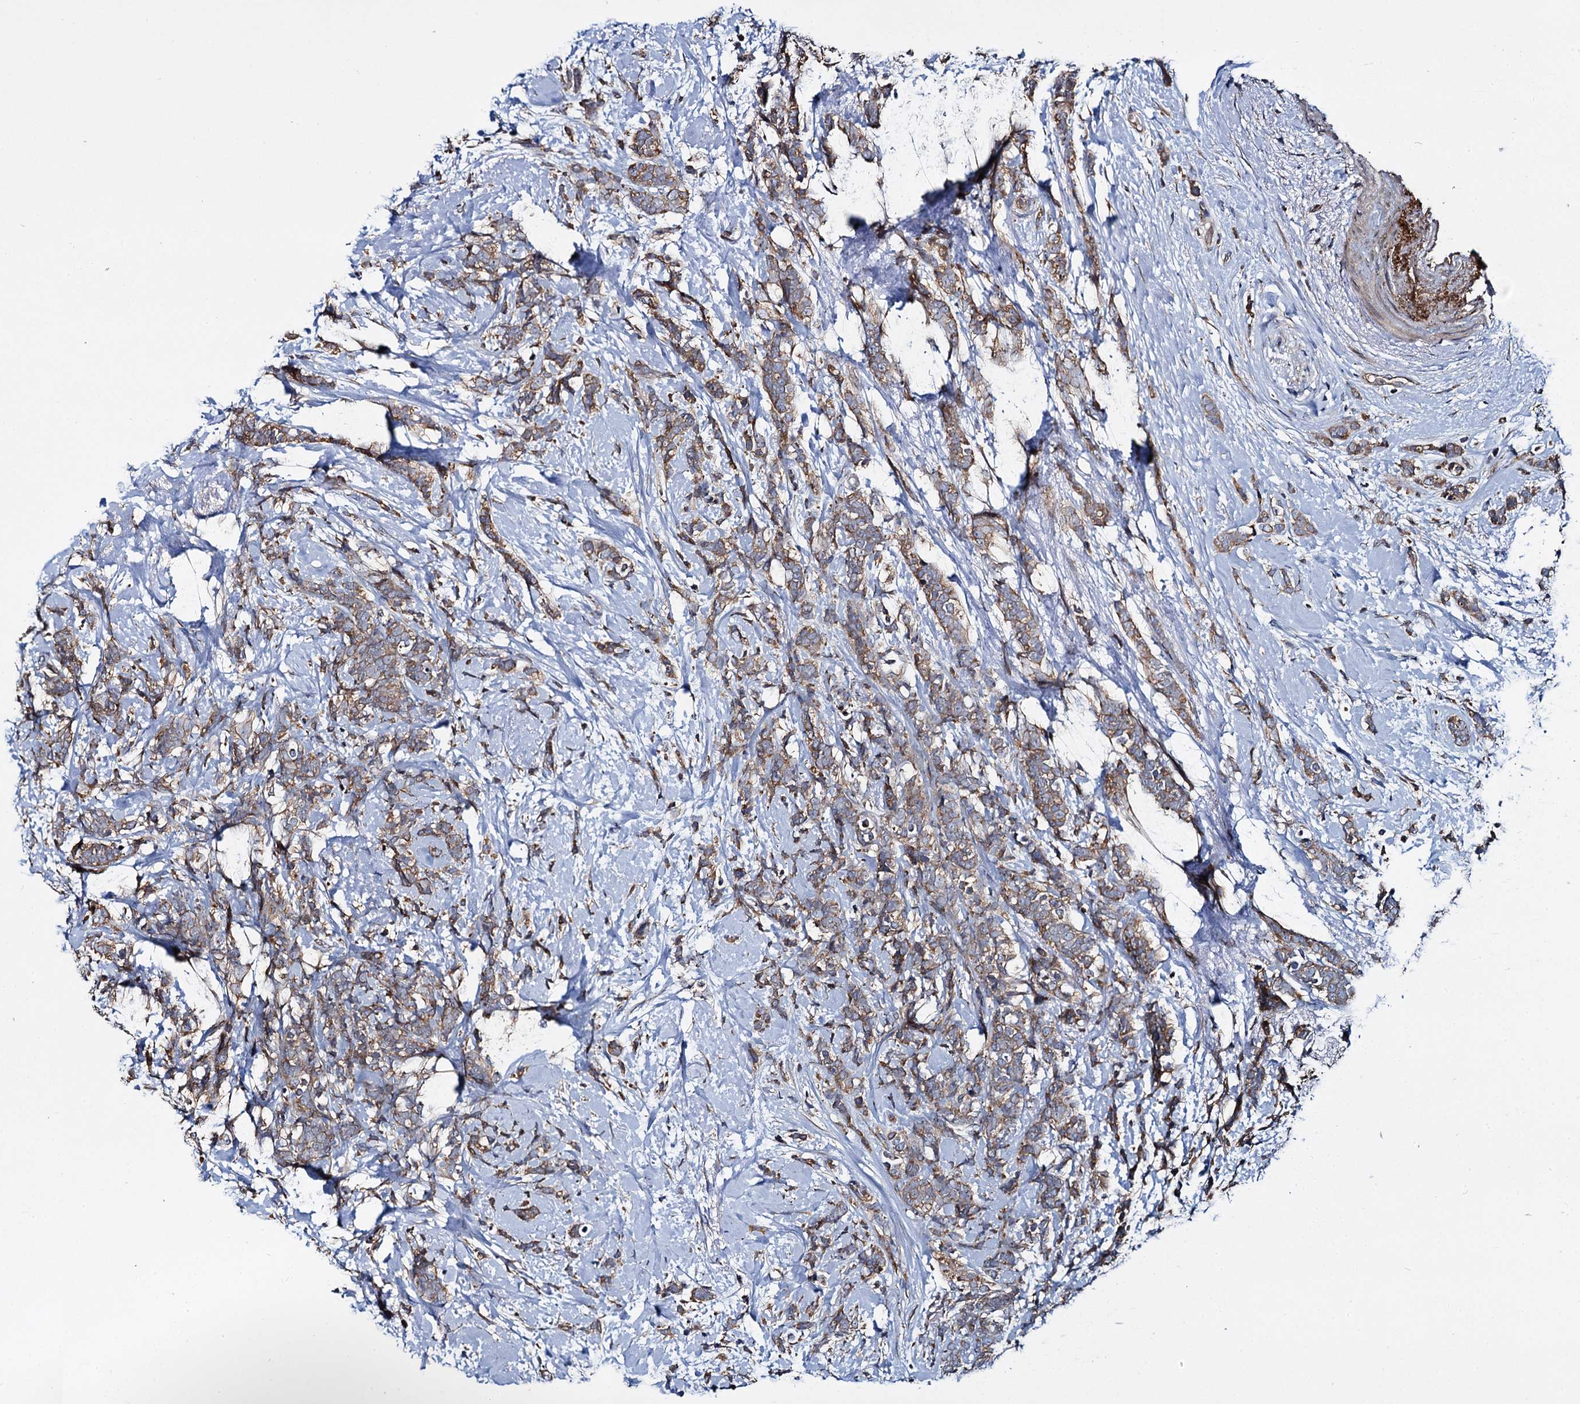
{"staining": {"intensity": "moderate", "quantity": ">75%", "location": "cytoplasmic/membranous"}, "tissue": "breast cancer", "cell_type": "Tumor cells", "image_type": "cancer", "snomed": [{"axis": "morphology", "description": "Lobular carcinoma"}, {"axis": "topography", "description": "Breast"}], "caption": "This is a photomicrograph of immunohistochemistry (IHC) staining of breast cancer, which shows moderate positivity in the cytoplasmic/membranous of tumor cells.", "gene": "CEP192", "patient": {"sex": "female", "age": 58}}